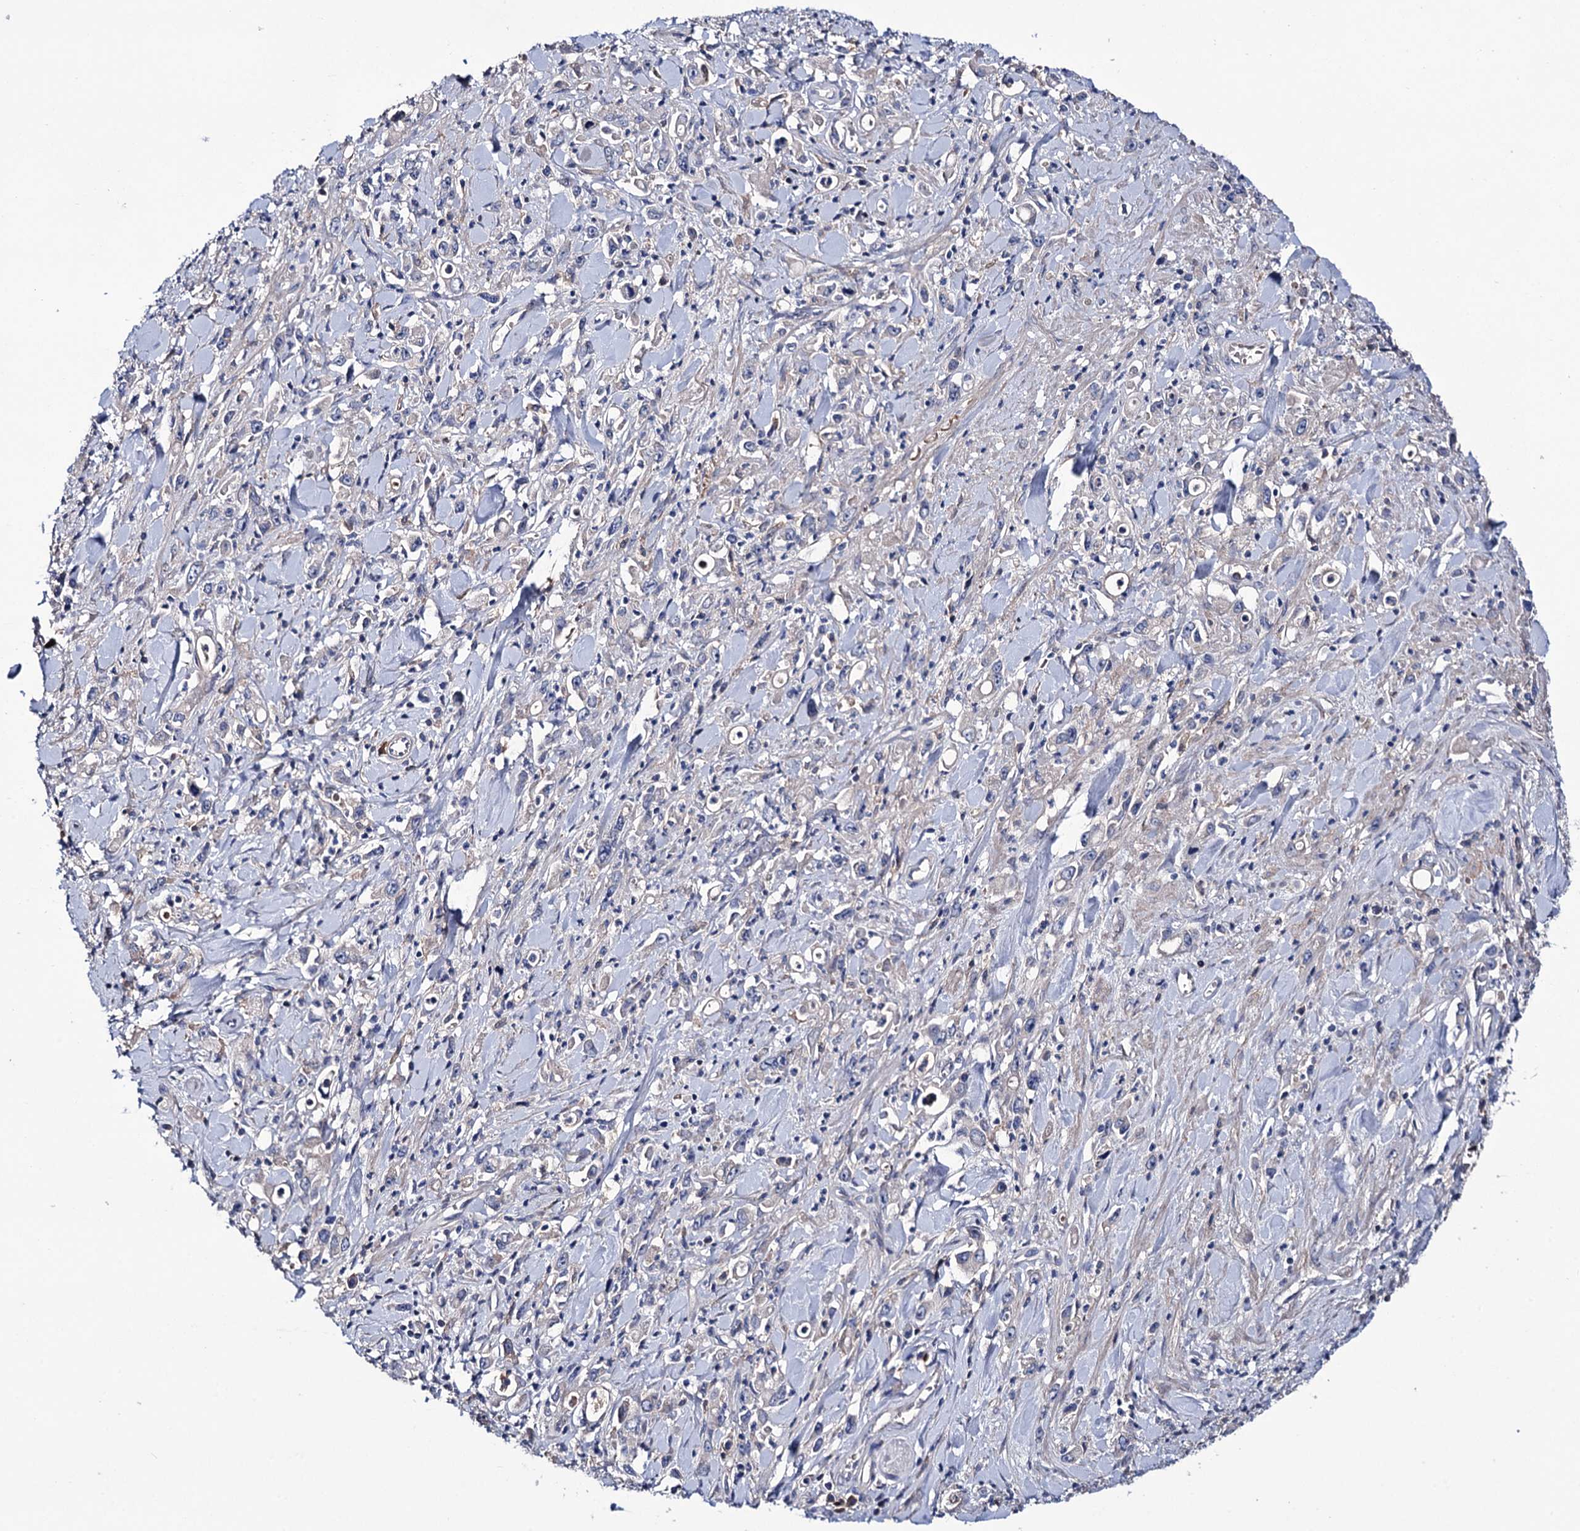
{"staining": {"intensity": "negative", "quantity": "none", "location": "none"}, "tissue": "stomach cancer", "cell_type": "Tumor cells", "image_type": "cancer", "snomed": [{"axis": "morphology", "description": "Adenocarcinoma, NOS"}, {"axis": "topography", "description": "Stomach, lower"}], "caption": "A high-resolution image shows IHC staining of stomach cancer, which demonstrates no significant expression in tumor cells. The staining was performed using DAB to visualize the protein expression in brown, while the nuclei were stained in blue with hematoxylin (Magnification: 20x).", "gene": "PPP1R32", "patient": {"sex": "female", "age": 43}}